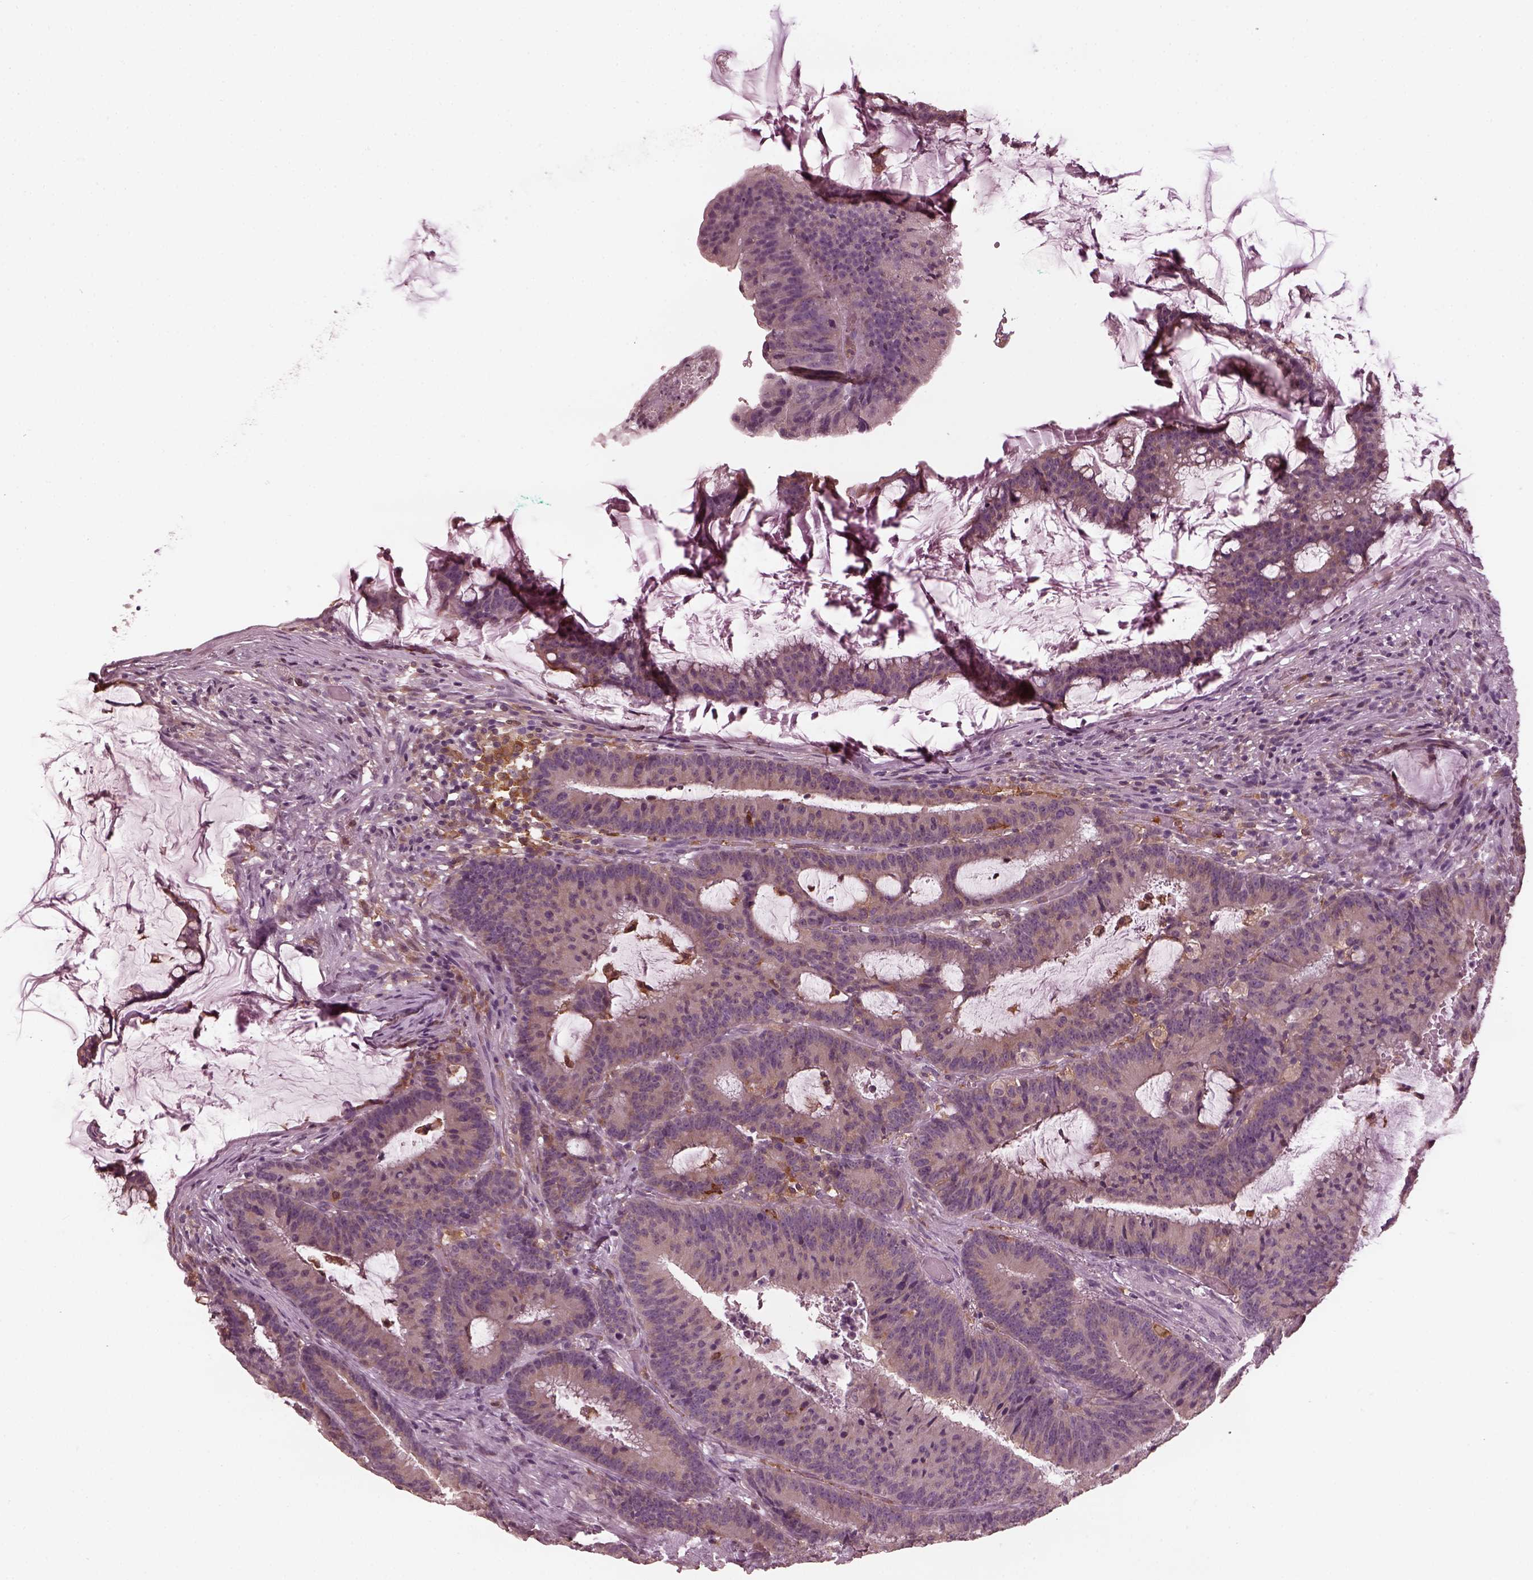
{"staining": {"intensity": "weak", "quantity": "<25%", "location": "cytoplasmic/membranous"}, "tissue": "colorectal cancer", "cell_type": "Tumor cells", "image_type": "cancer", "snomed": [{"axis": "morphology", "description": "Adenocarcinoma, NOS"}, {"axis": "topography", "description": "Colon"}], "caption": "An image of colorectal cancer stained for a protein shows no brown staining in tumor cells. (DAB (3,3'-diaminobenzidine) immunohistochemistry (IHC) with hematoxylin counter stain).", "gene": "PSTPIP2", "patient": {"sex": "female", "age": 78}}